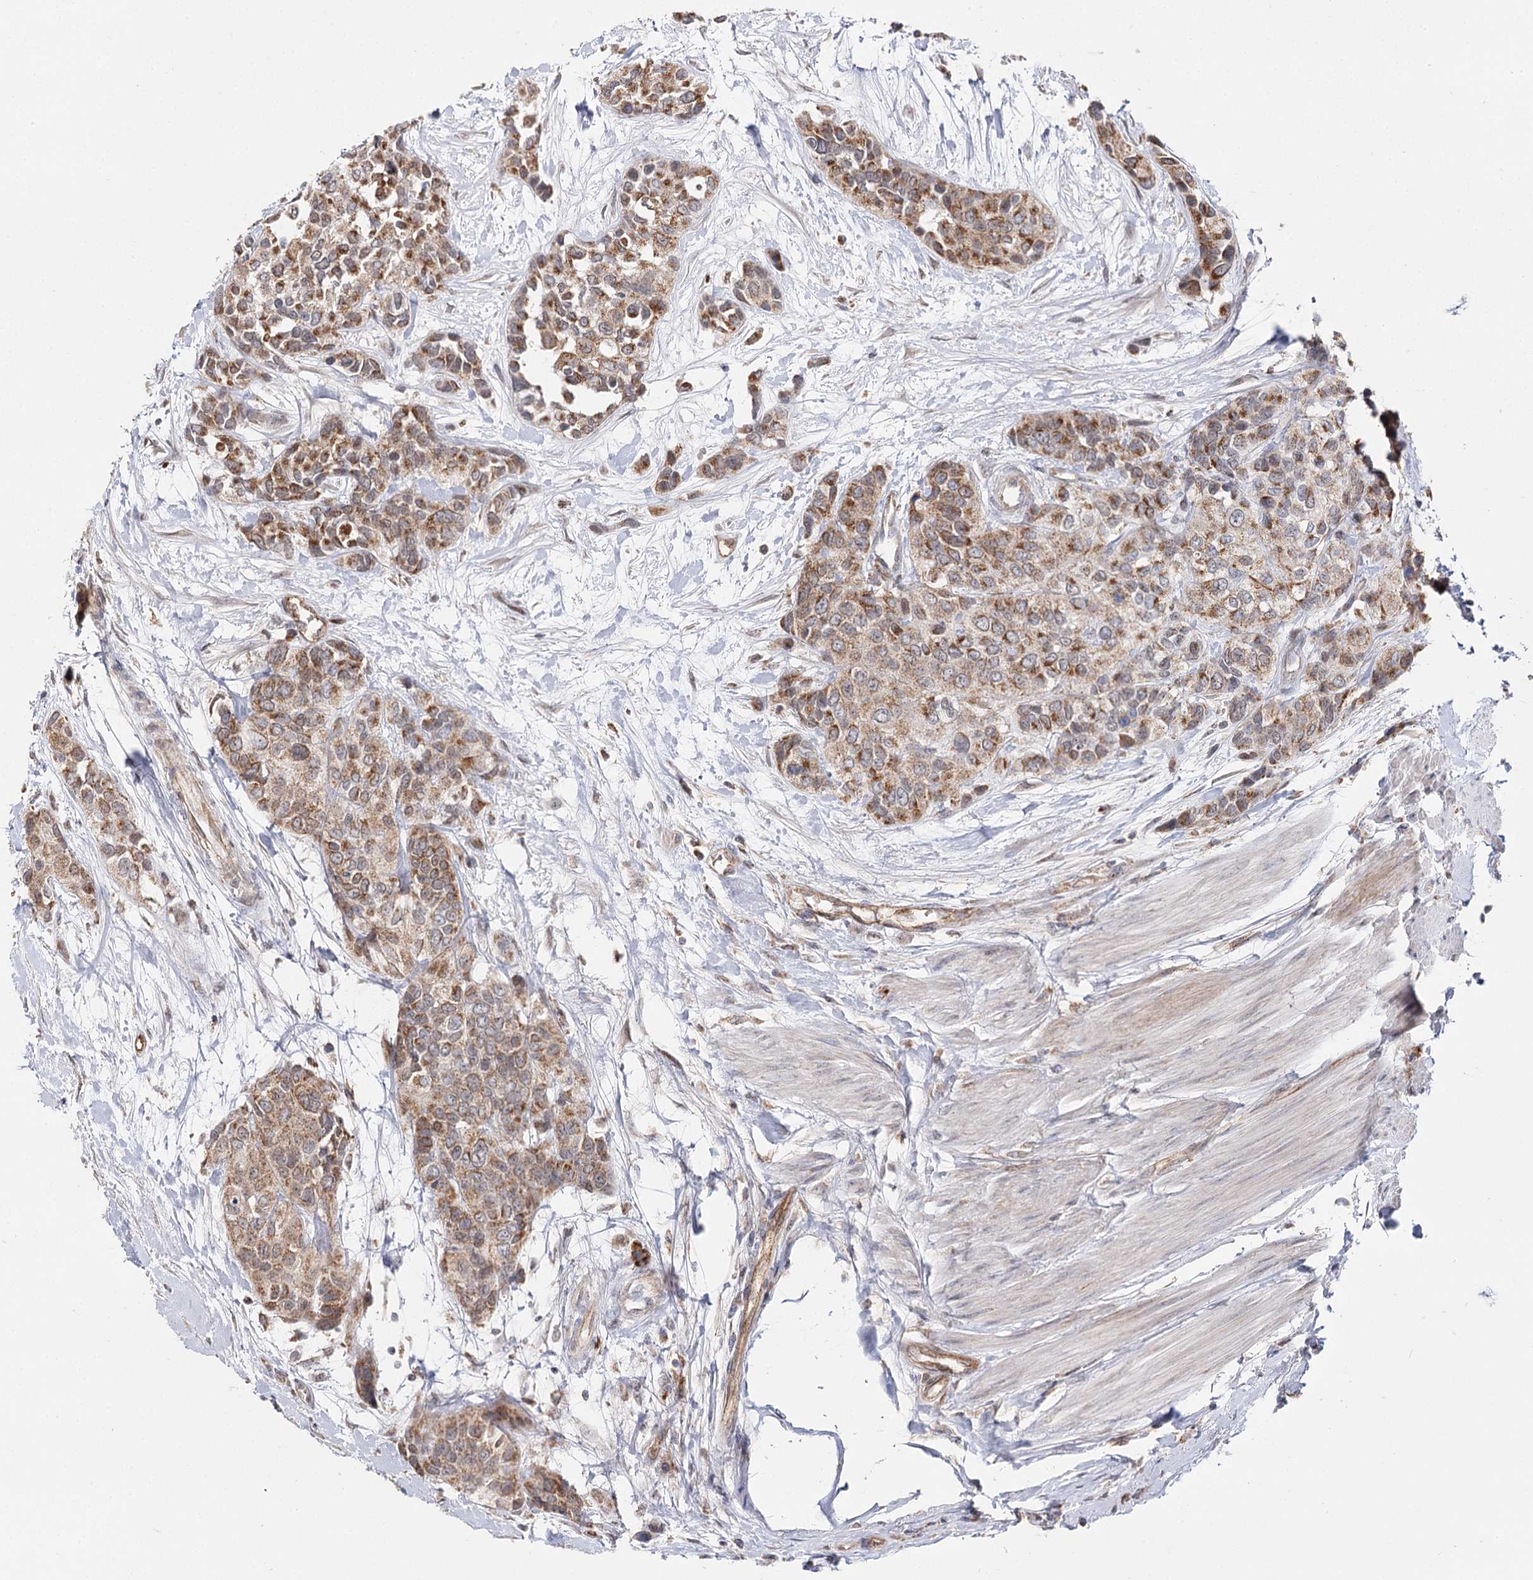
{"staining": {"intensity": "moderate", "quantity": ">75%", "location": "cytoplasmic/membranous"}, "tissue": "urothelial cancer", "cell_type": "Tumor cells", "image_type": "cancer", "snomed": [{"axis": "morphology", "description": "Normal tissue, NOS"}, {"axis": "morphology", "description": "Urothelial carcinoma, High grade"}, {"axis": "topography", "description": "Vascular tissue"}, {"axis": "topography", "description": "Urinary bladder"}], "caption": "Immunohistochemistry (IHC) photomicrograph of high-grade urothelial carcinoma stained for a protein (brown), which exhibits medium levels of moderate cytoplasmic/membranous positivity in approximately >75% of tumor cells.", "gene": "CBR4", "patient": {"sex": "female", "age": 56}}